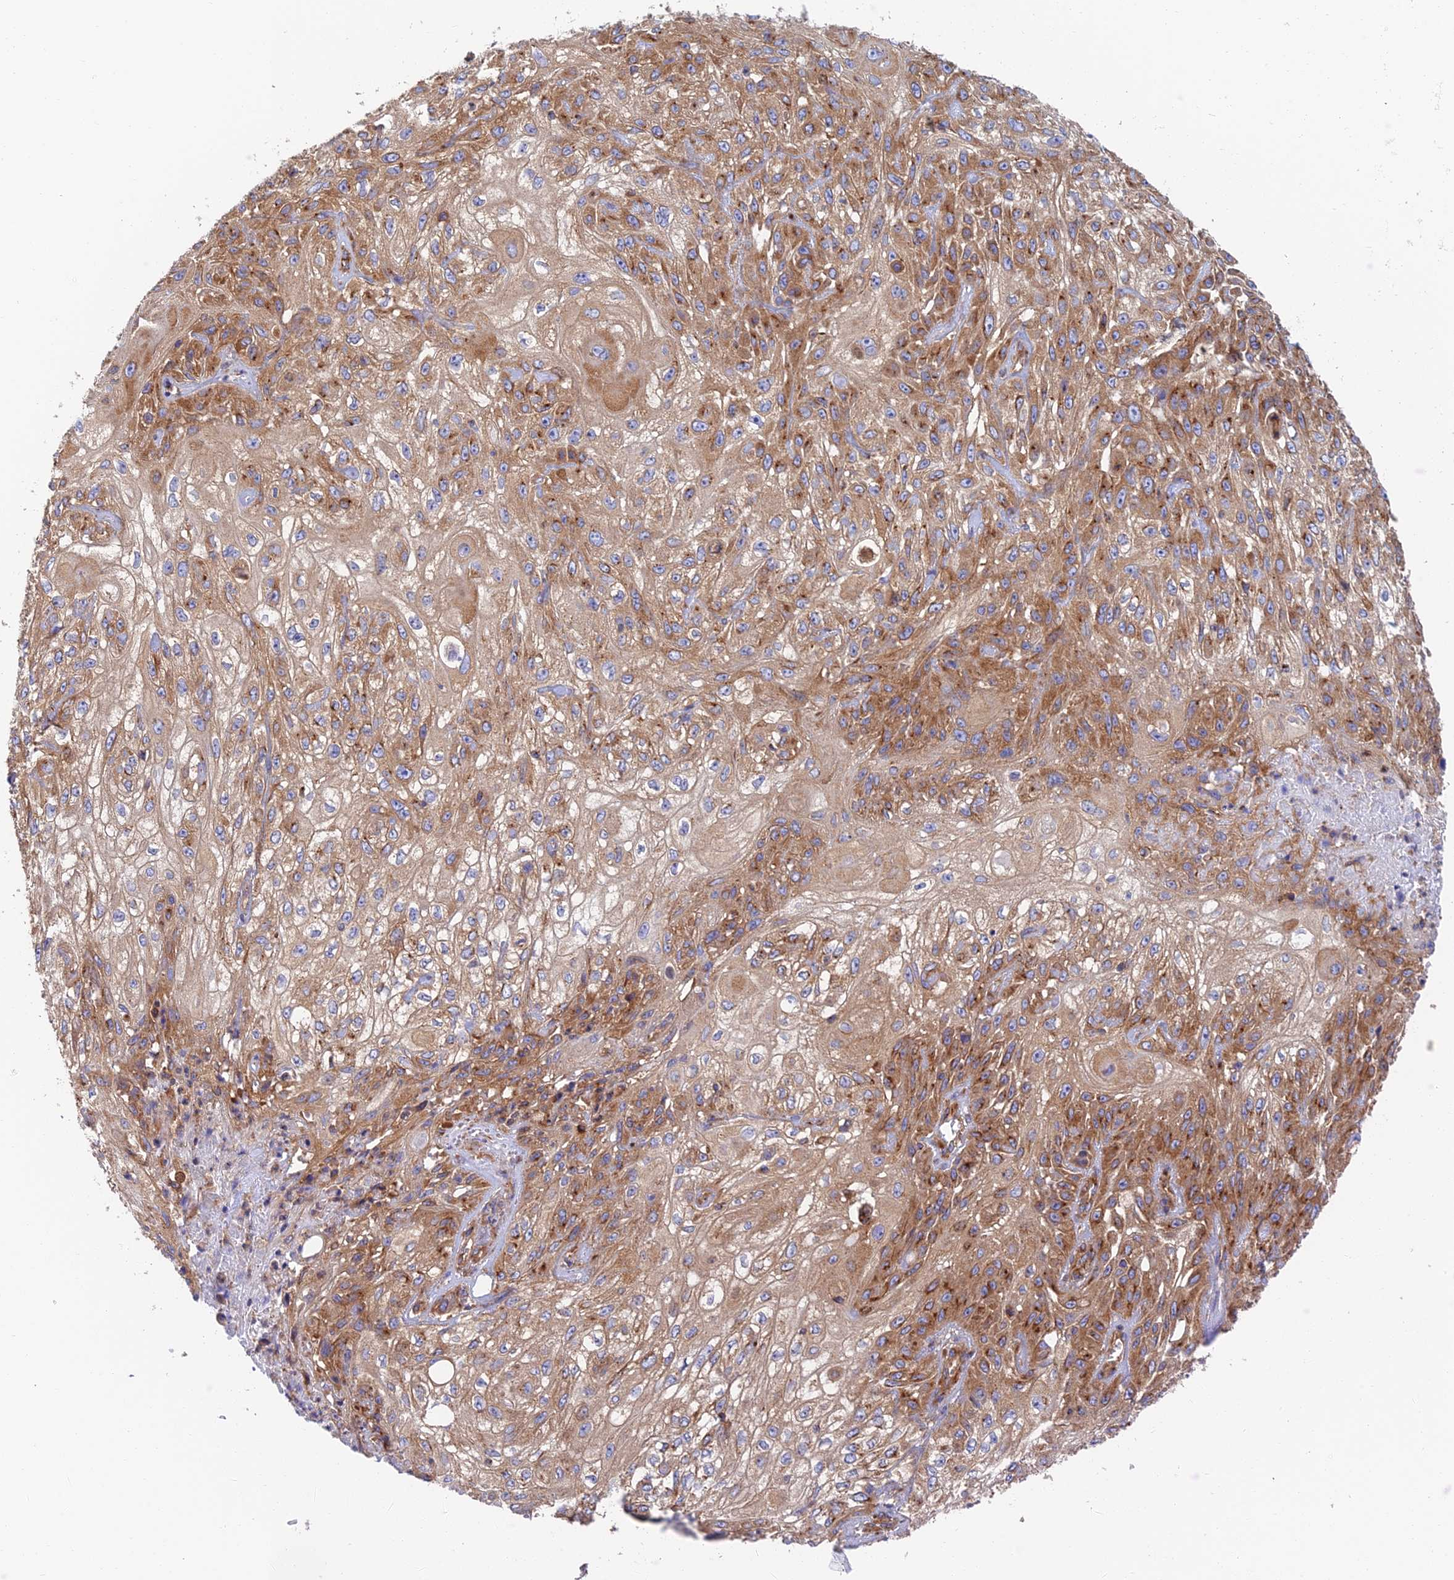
{"staining": {"intensity": "moderate", "quantity": ">75%", "location": "cytoplasmic/membranous"}, "tissue": "skin cancer", "cell_type": "Tumor cells", "image_type": "cancer", "snomed": [{"axis": "morphology", "description": "Squamous cell carcinoma, NOS"}, {"axis": "morphology", "description": "Squamous cell carcinoma, metastatic, NOS"}, {"axis": "topography", "description": "Skin"}, {"axis": "topography", "description": "Lymph node"}], "caption": "Immunohistochemical staining of human skin metastatic squamous cell carcinoma reveals moderate cytoplasmic/membranous protein positivity in approximately >75% of tumor cells. The protein of interest is stained brown, and the nuclei are stained in blue (DAB IHC with brightfield microscopy, high magnification).", "gene": "DCTN2", "patient": {"sex": "male", "age": 75}}